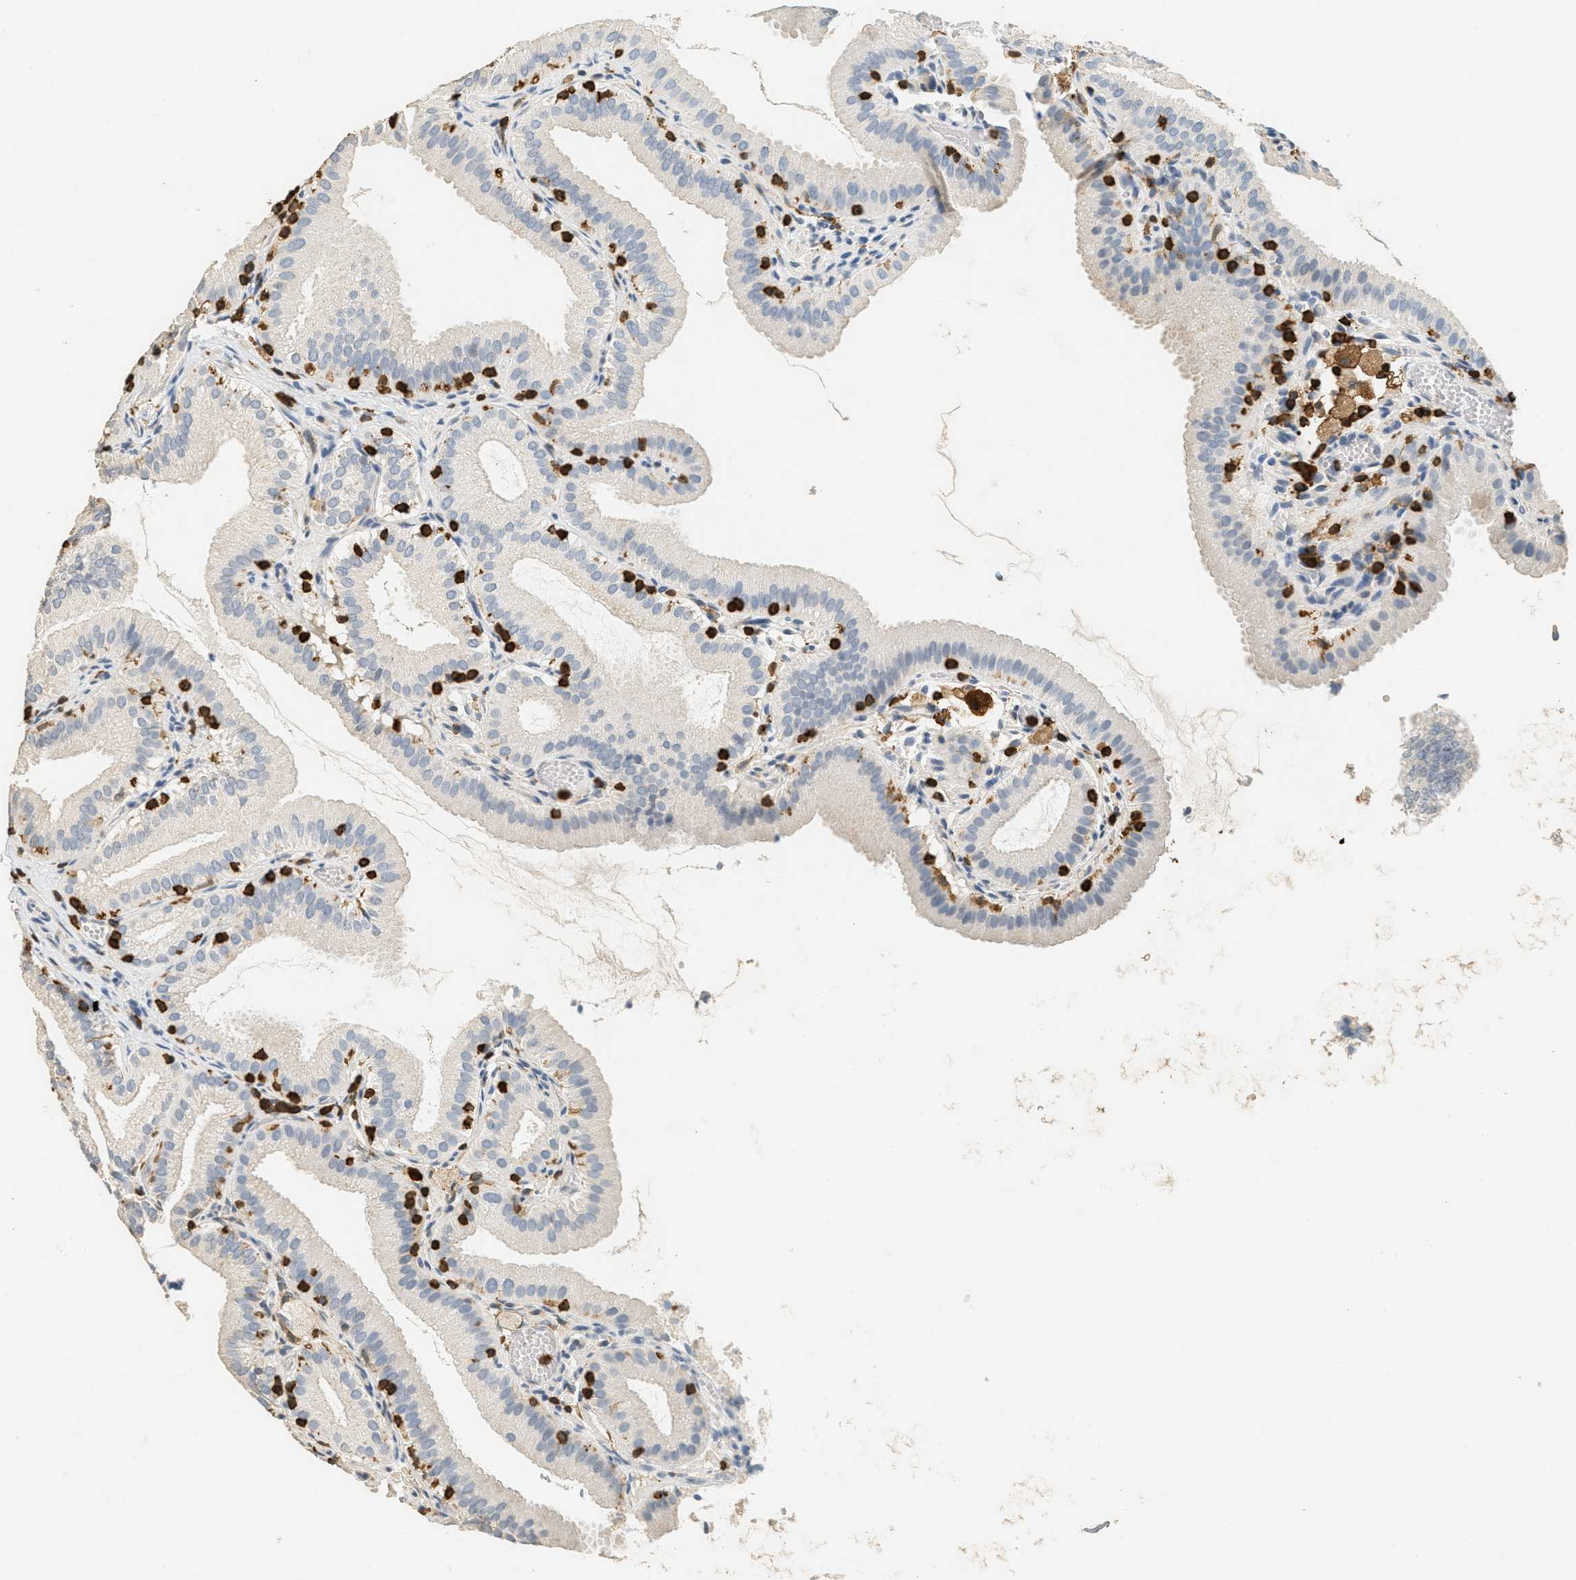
{"staining": {"intensity": "negative", "quantity": "none", "location": "none"}, "tissue": "gallbladder", "cell_type": "Glandular cells", "image_type": "normal", "snomed": [{"axis": "morphology", "description": "Normal tissue, NOS"}, {"axis": "topography", "description": "Gallbladder"}], "caption": "Immunohistochemistry image of normal gallbladder stained for a protein (brown), which displays no expression in glandular cells. Brightfield microscopy of IHC stained with DAB (brown) and hematoxylin (blue), captured at high magnification.", "gene": "LSP1", "patient": {"sex": "male", "age": 65}}